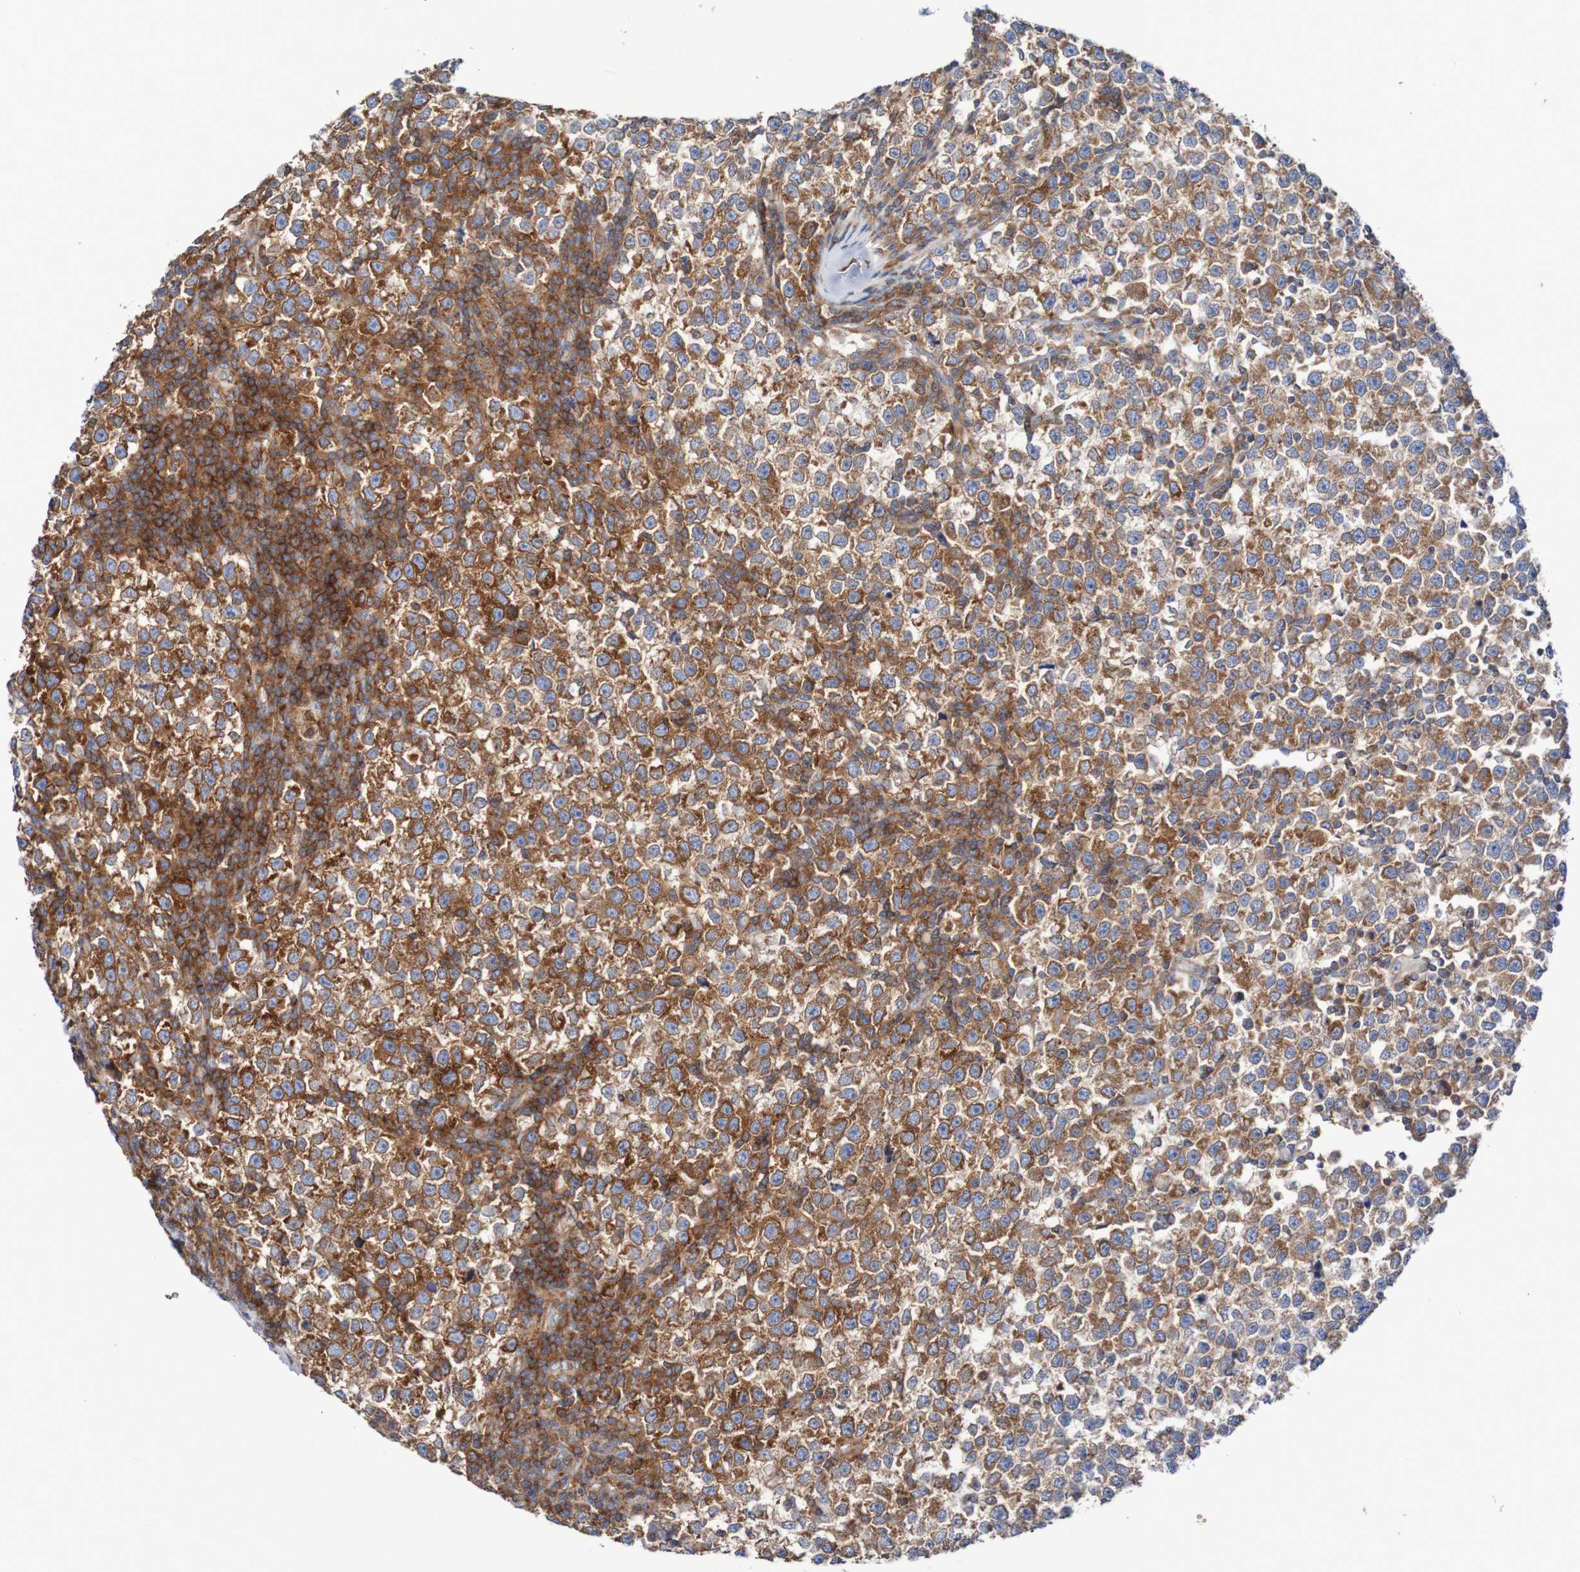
{"staining": {"intensity": "moderate", "quantity": ">75%", "location": "cytoplasmic/membranous"}, "tissue": "testis cancer", "cell_type": "Tumor cells", "image_type": "cancer", "snomed": [{"axis": "morphology", "description": "Seminoma, NOS"}, {"axis": "topography", "description": "Testis"}], "caption": "DAB (3,3'-diaminobenzidine) immunohistochemical staining of testis cancer displays moderate cytoplasmic/membranous protein positivity in about >75% of tumor cells. (DAB = brown stain, brightfield microscopy at high magnification).", "gene": "FXR2", "patient": {"sex": "male", "age": 43}}